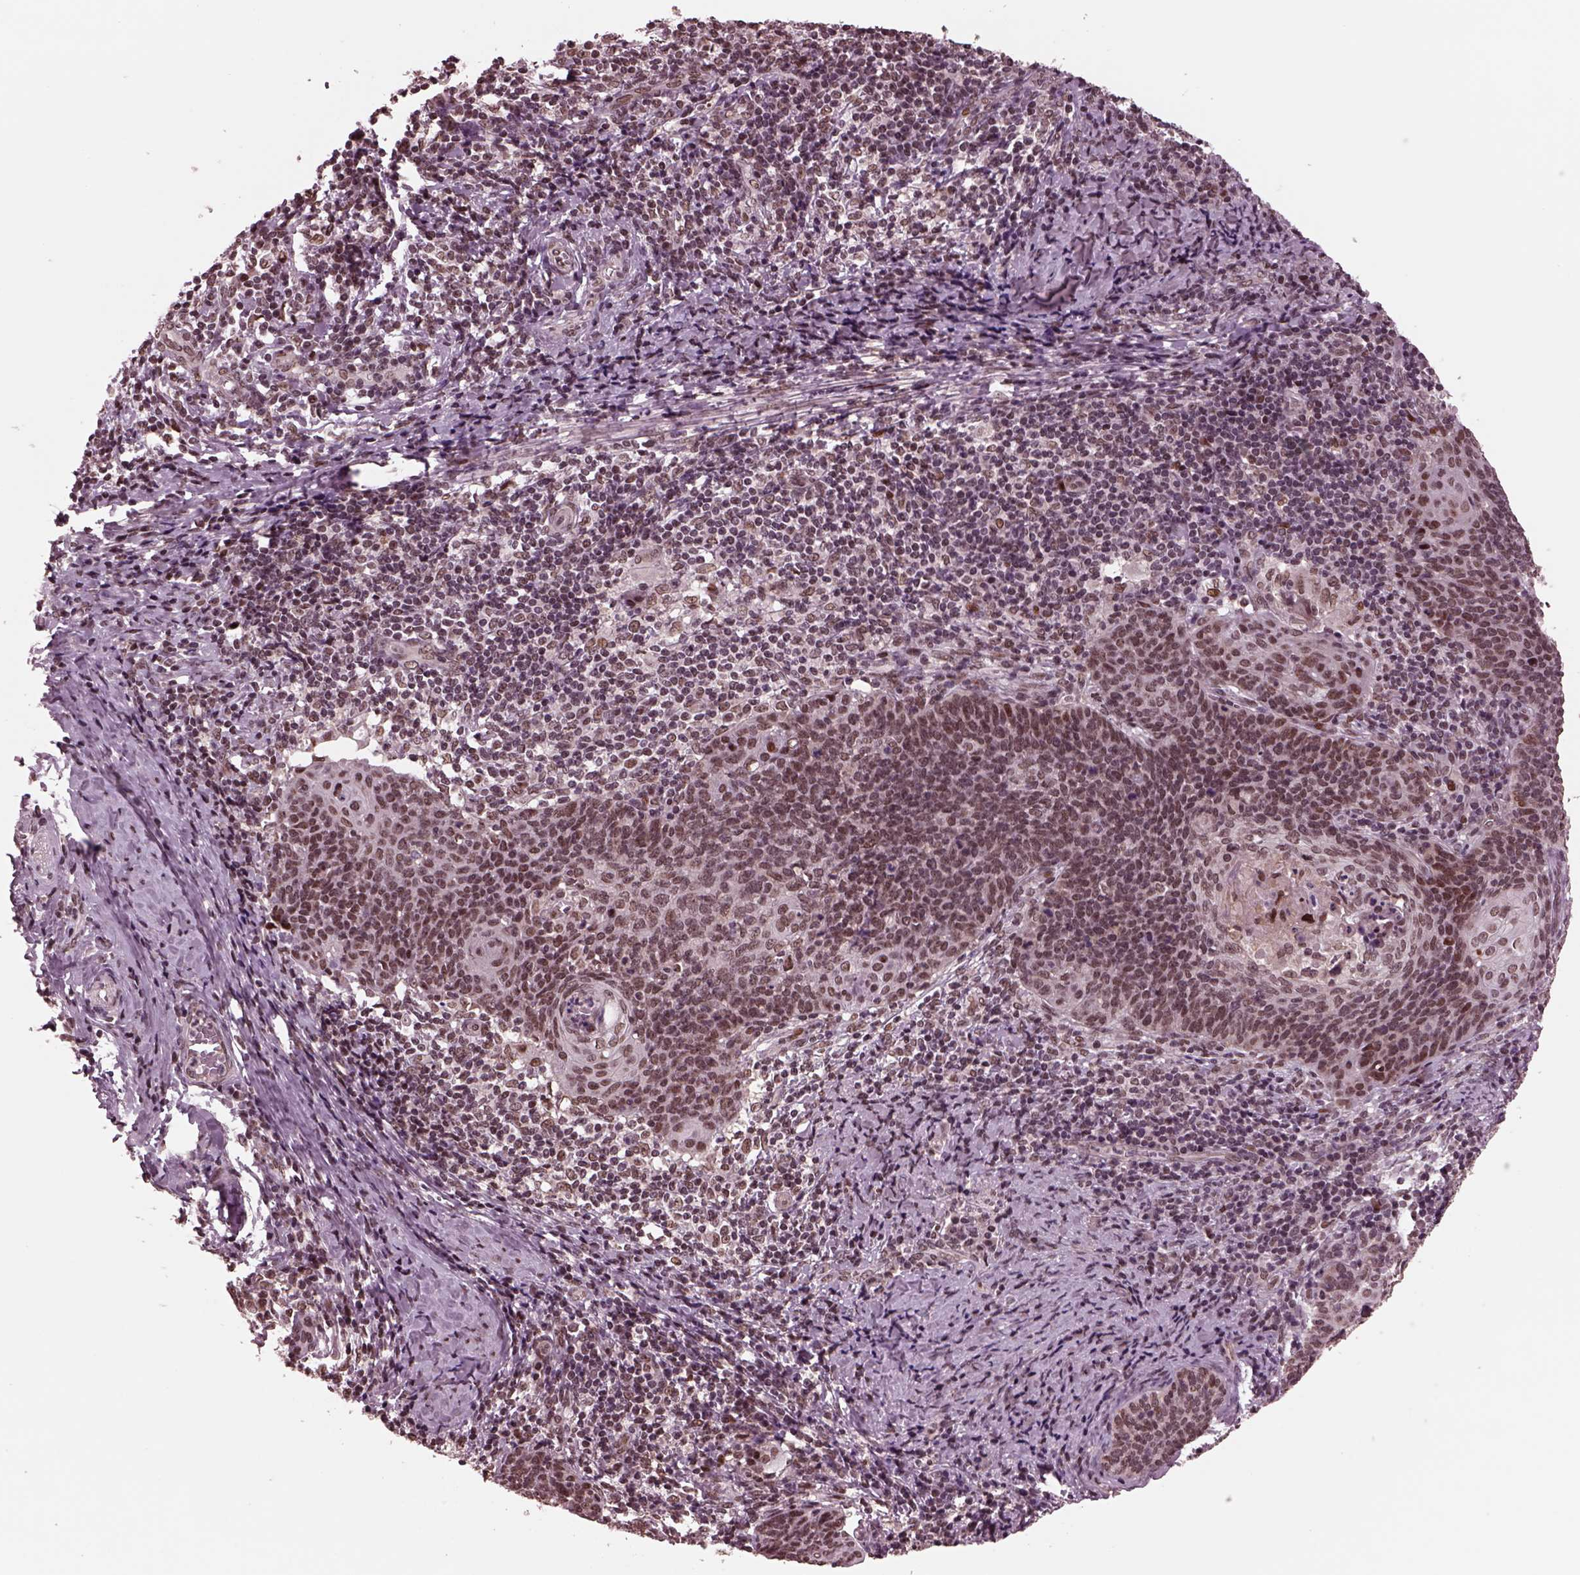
{"staining": {"intensity": "moderate", "quantity": "25%-75%", "location": "nuclear"}, "tissue": "cervical cancer", "cell_type": "Tumor cells", "image_type": "cancer", "snomed": [{"axis": "morphology", "description": "Normal tissue, NOS"}, {"axis": "morphology", "description": "Squamous cell carcinoma, NOS"}, {"axis": "topography", "description": "Cervix"}], "caption": "Squamous cell carcinoma (cervical) stained with a brown dye demonstrates moderate nuclear positive staining in about 25%-75% of tumor cells.", "gene": "NAP1L5", "patient": {"sex": "female", "age": 39}}